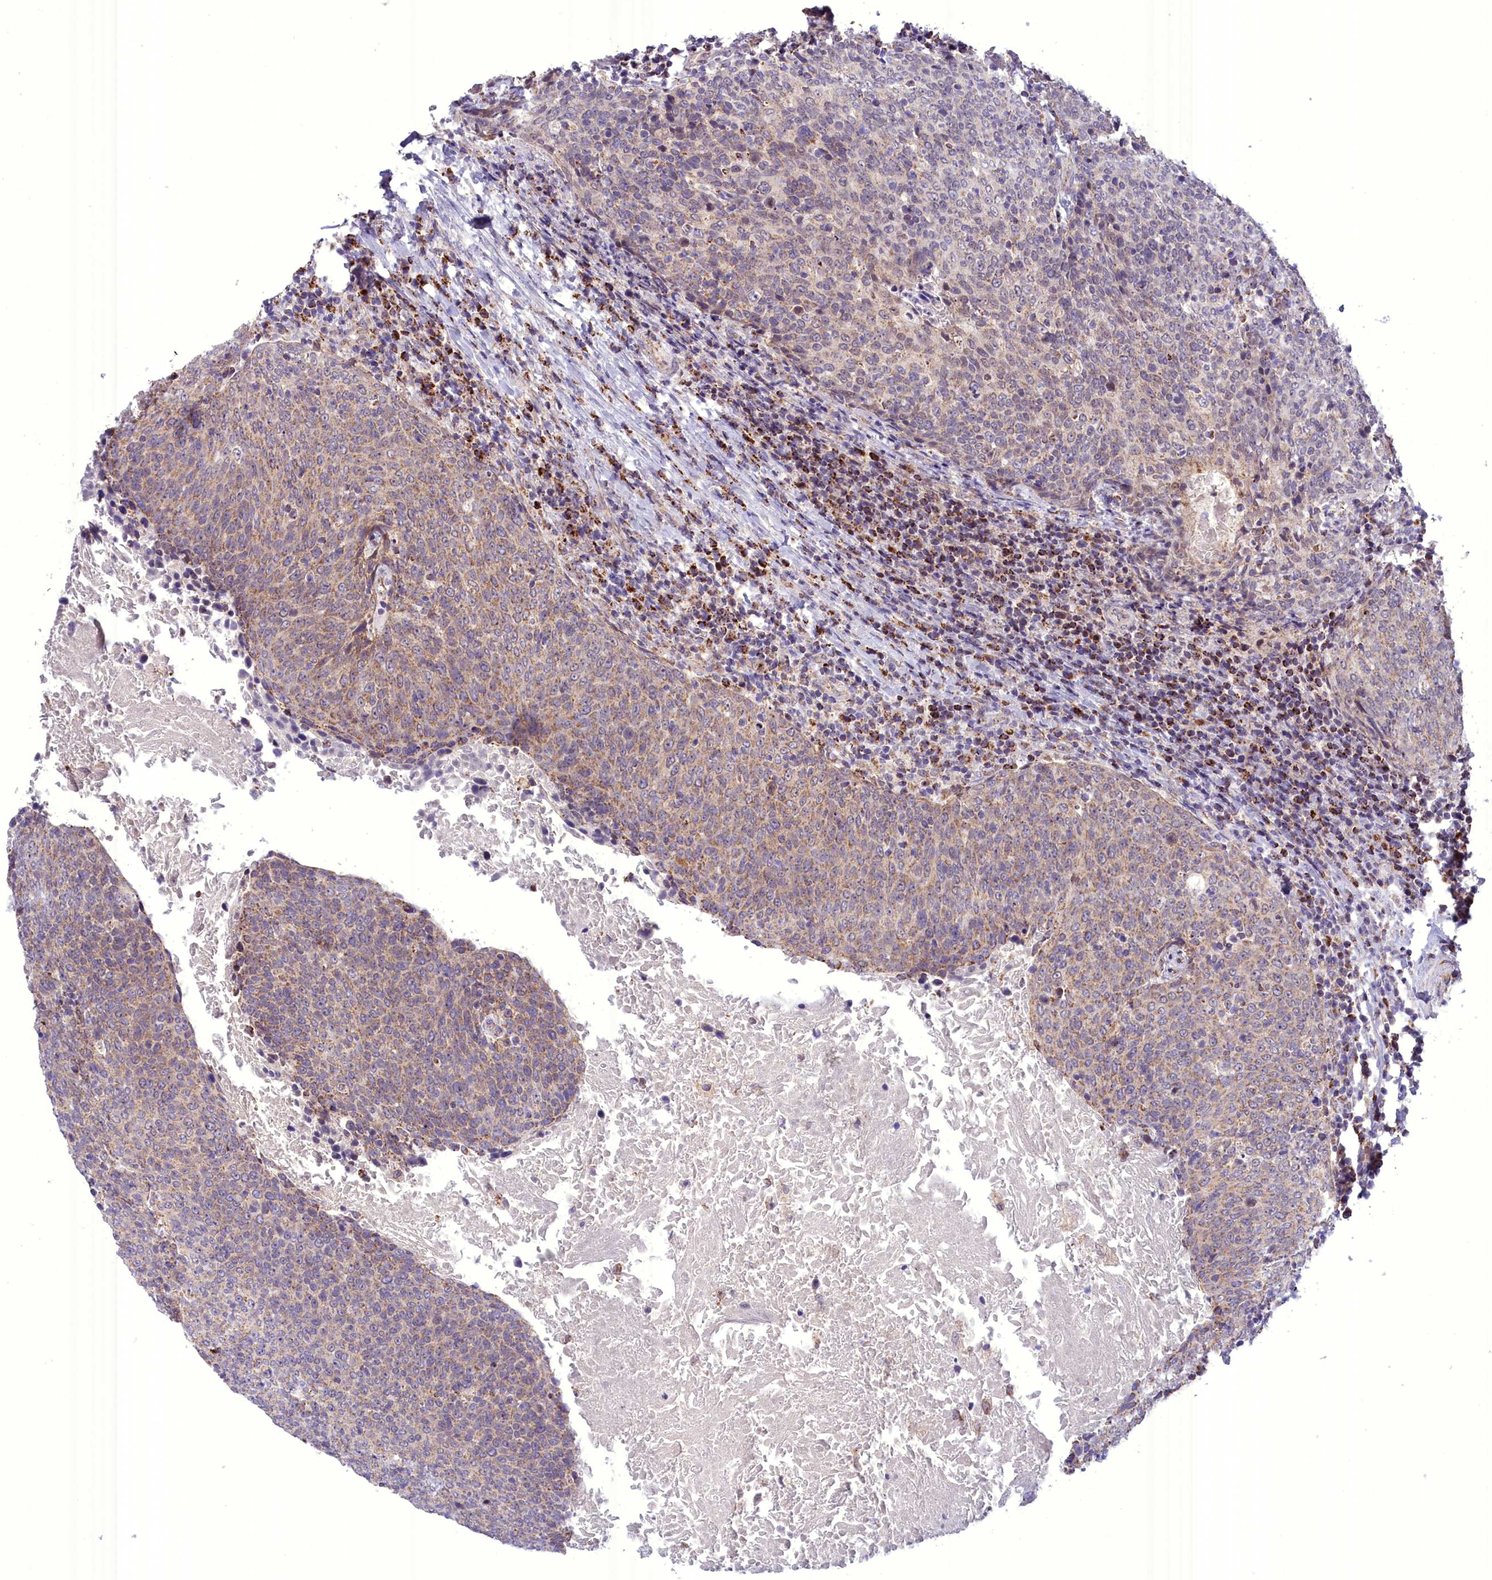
{"staining": {"intensity": "weak", "quantity": ">75%", "location": "cytoplasmic/membranous"}, "tissue": "head and neck cancer", "cell_type": "Tumor cells", "image_type": "cancer", "snomed": [{"axis": "morphology", "description": "Squamous cell carcinoma, NOS"}, {"axis": "morphology", "description": "Squamous cell carcinoma, metastatic, NOS"}, {"axis": "topography", "description": "Lymph node"}, {"axis": "topography", "description": "Head-Neck"}], "caption": "This image exhibits IHC staining of head and neck squamous cell carcinoma, with low weak cytoplasmic/membranous positivity in approximately >75% of tumor cells.", "gene": "FAM149B1", "patient": {"sex": "male", "age": 62}}